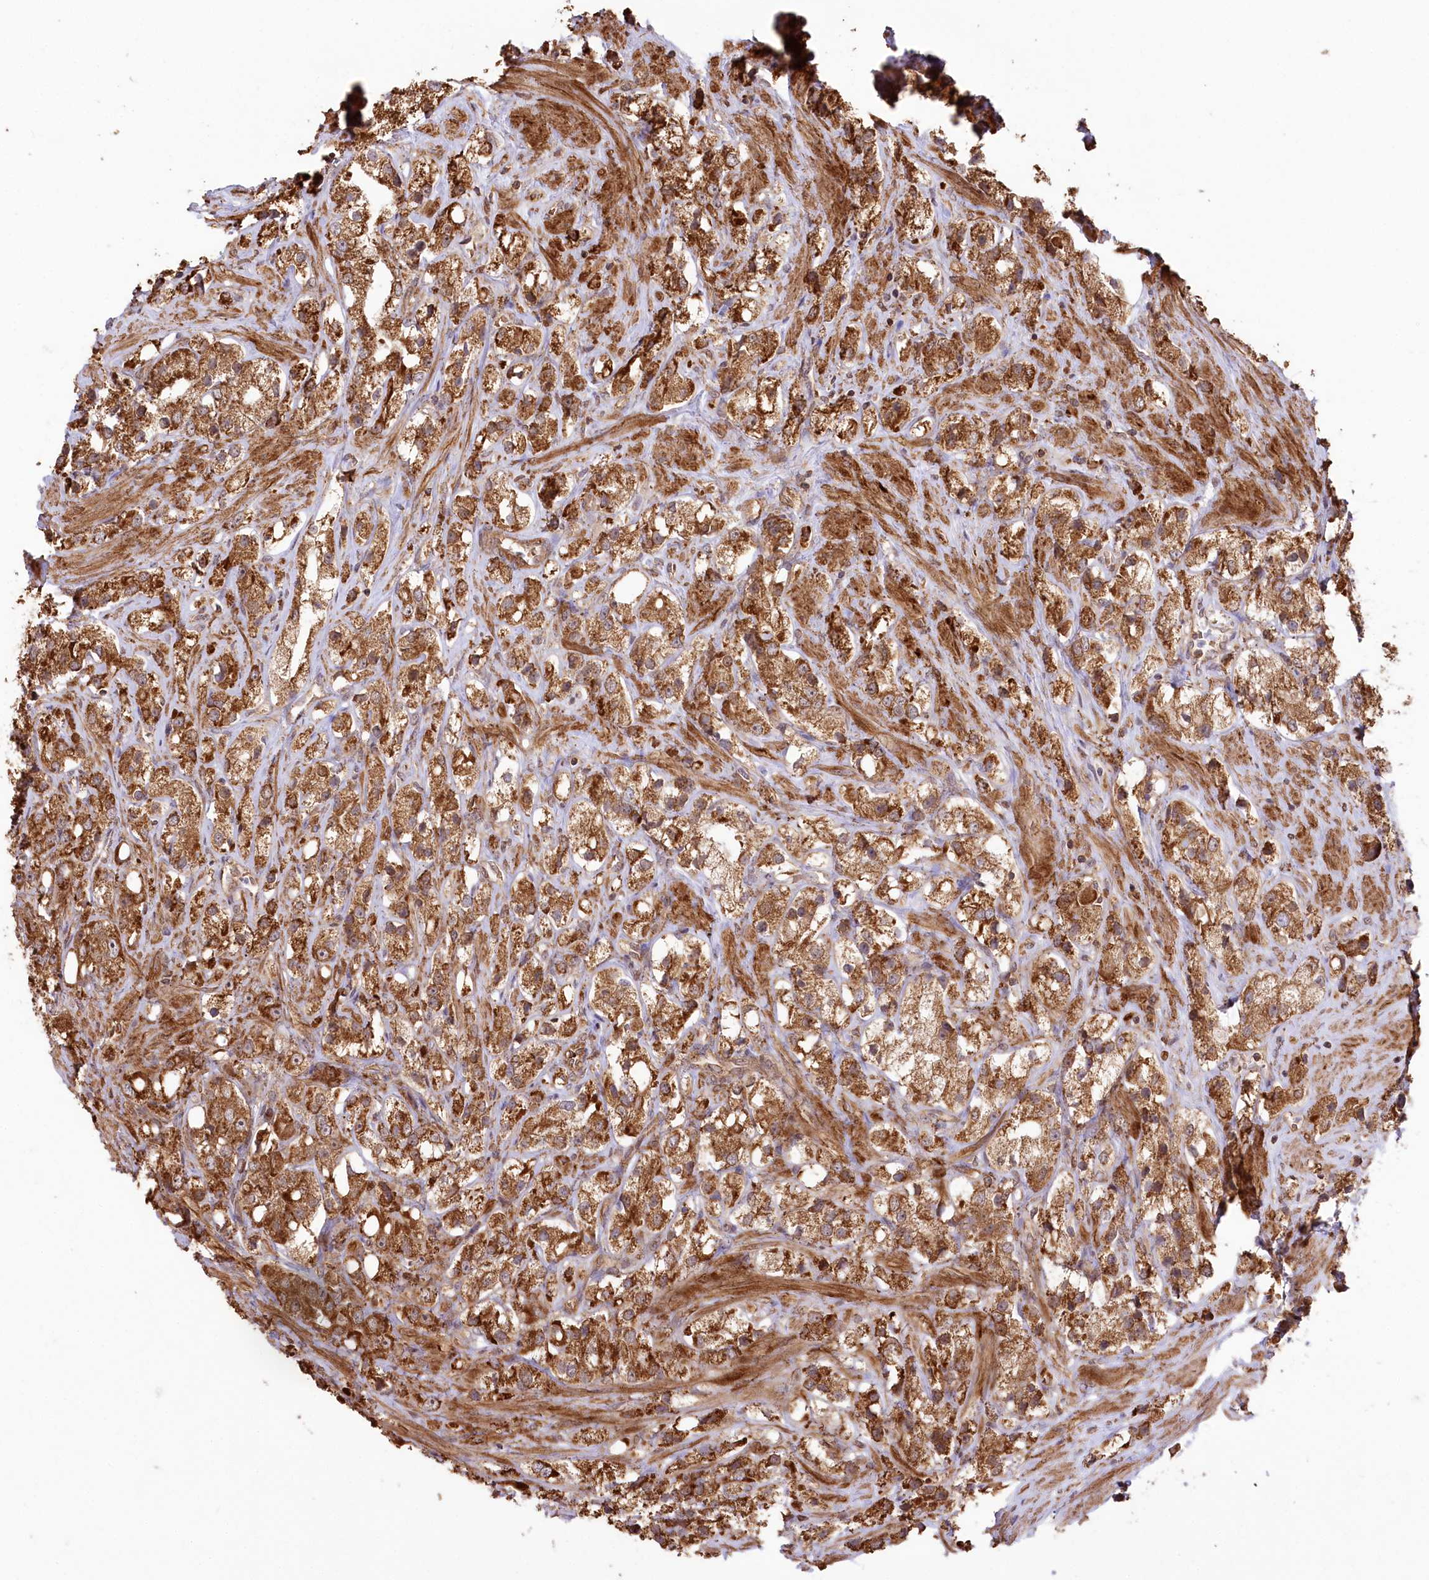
{"staining": {"intensity": "moderate", "quantity": ">75%", "location": "cytoplasmic/membranous"}, "tissue": "prostate cancer", "cell_type": "Tumor cells", "image_type": "cancer", "snomed": [{"axis": "morphology", "description": "Adenocarcinoma, NOS"}, {"axis": "topography", "description": "Prostate"}], "caption": "Human adenocarcinoma (prostate) stained for a protein (brown) demonstrates moderate cytoplasmic/membranous positive positivity in about >75% of tumor cells.", "gene": "CCDC91", "patient": {"sex": "male", "age": 79}}